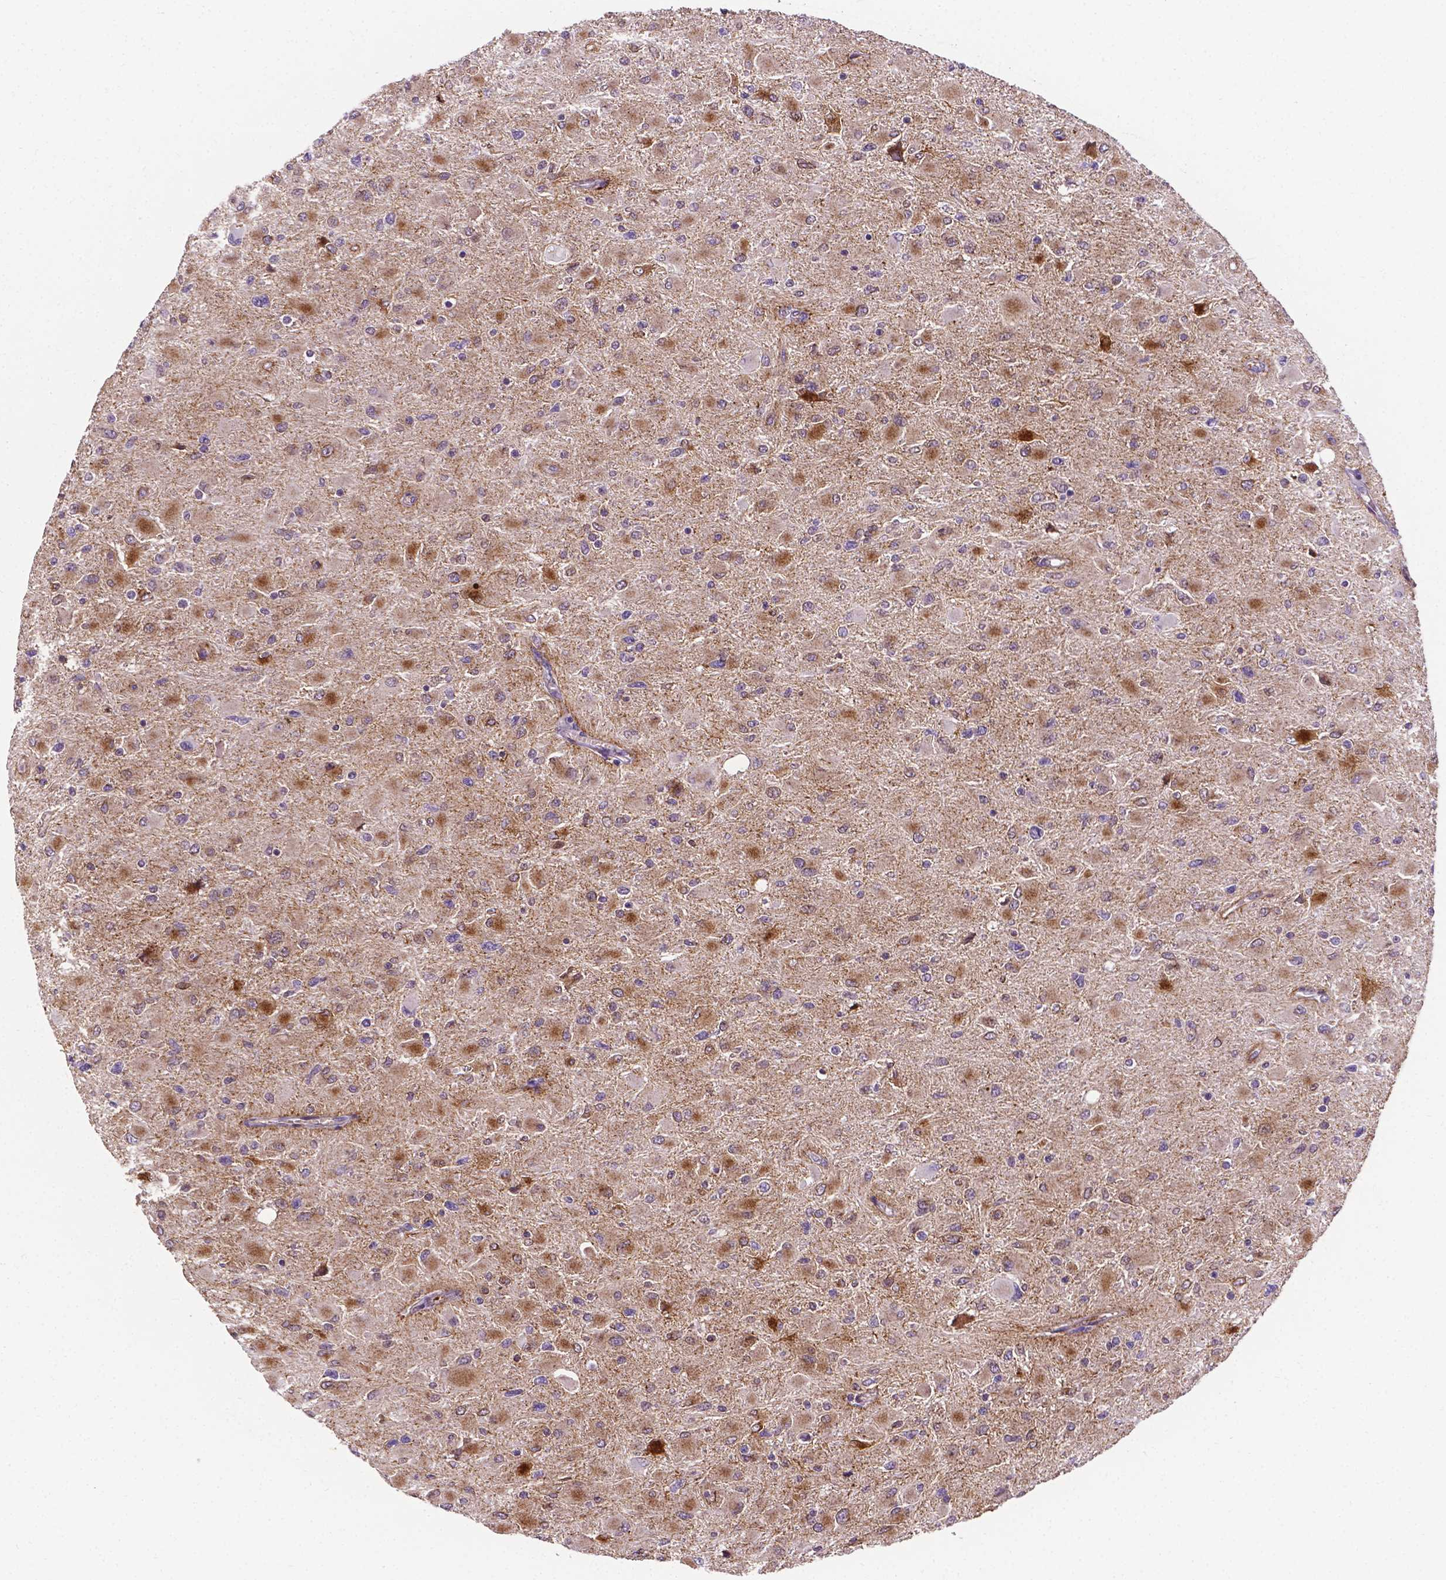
{"staining": {"intensity": "moderate", "quantity": ">75%", "location": "cytoplasmic/membranous"}, "tissue": "glioma", "cell_type": "Tumor cells", "image_type": "cancer", "snomed": [{"axis": "morphology", "description": "Glioma, malignant, High grade"}, {"axis": "topography", "description": "Cerebral cortex"}], "caption": "IHC micrograph of neoplastic tissue: human glioma stained using immunohistochemistry exhibits medium levels of moderate protein expression localized specifically in the cytoplasmic/membranous of tumor cells, appearing as a cytoplasmic/membranous brown color.", "gene": "APOE", "patient": {"sex": "female", "age": 36}}